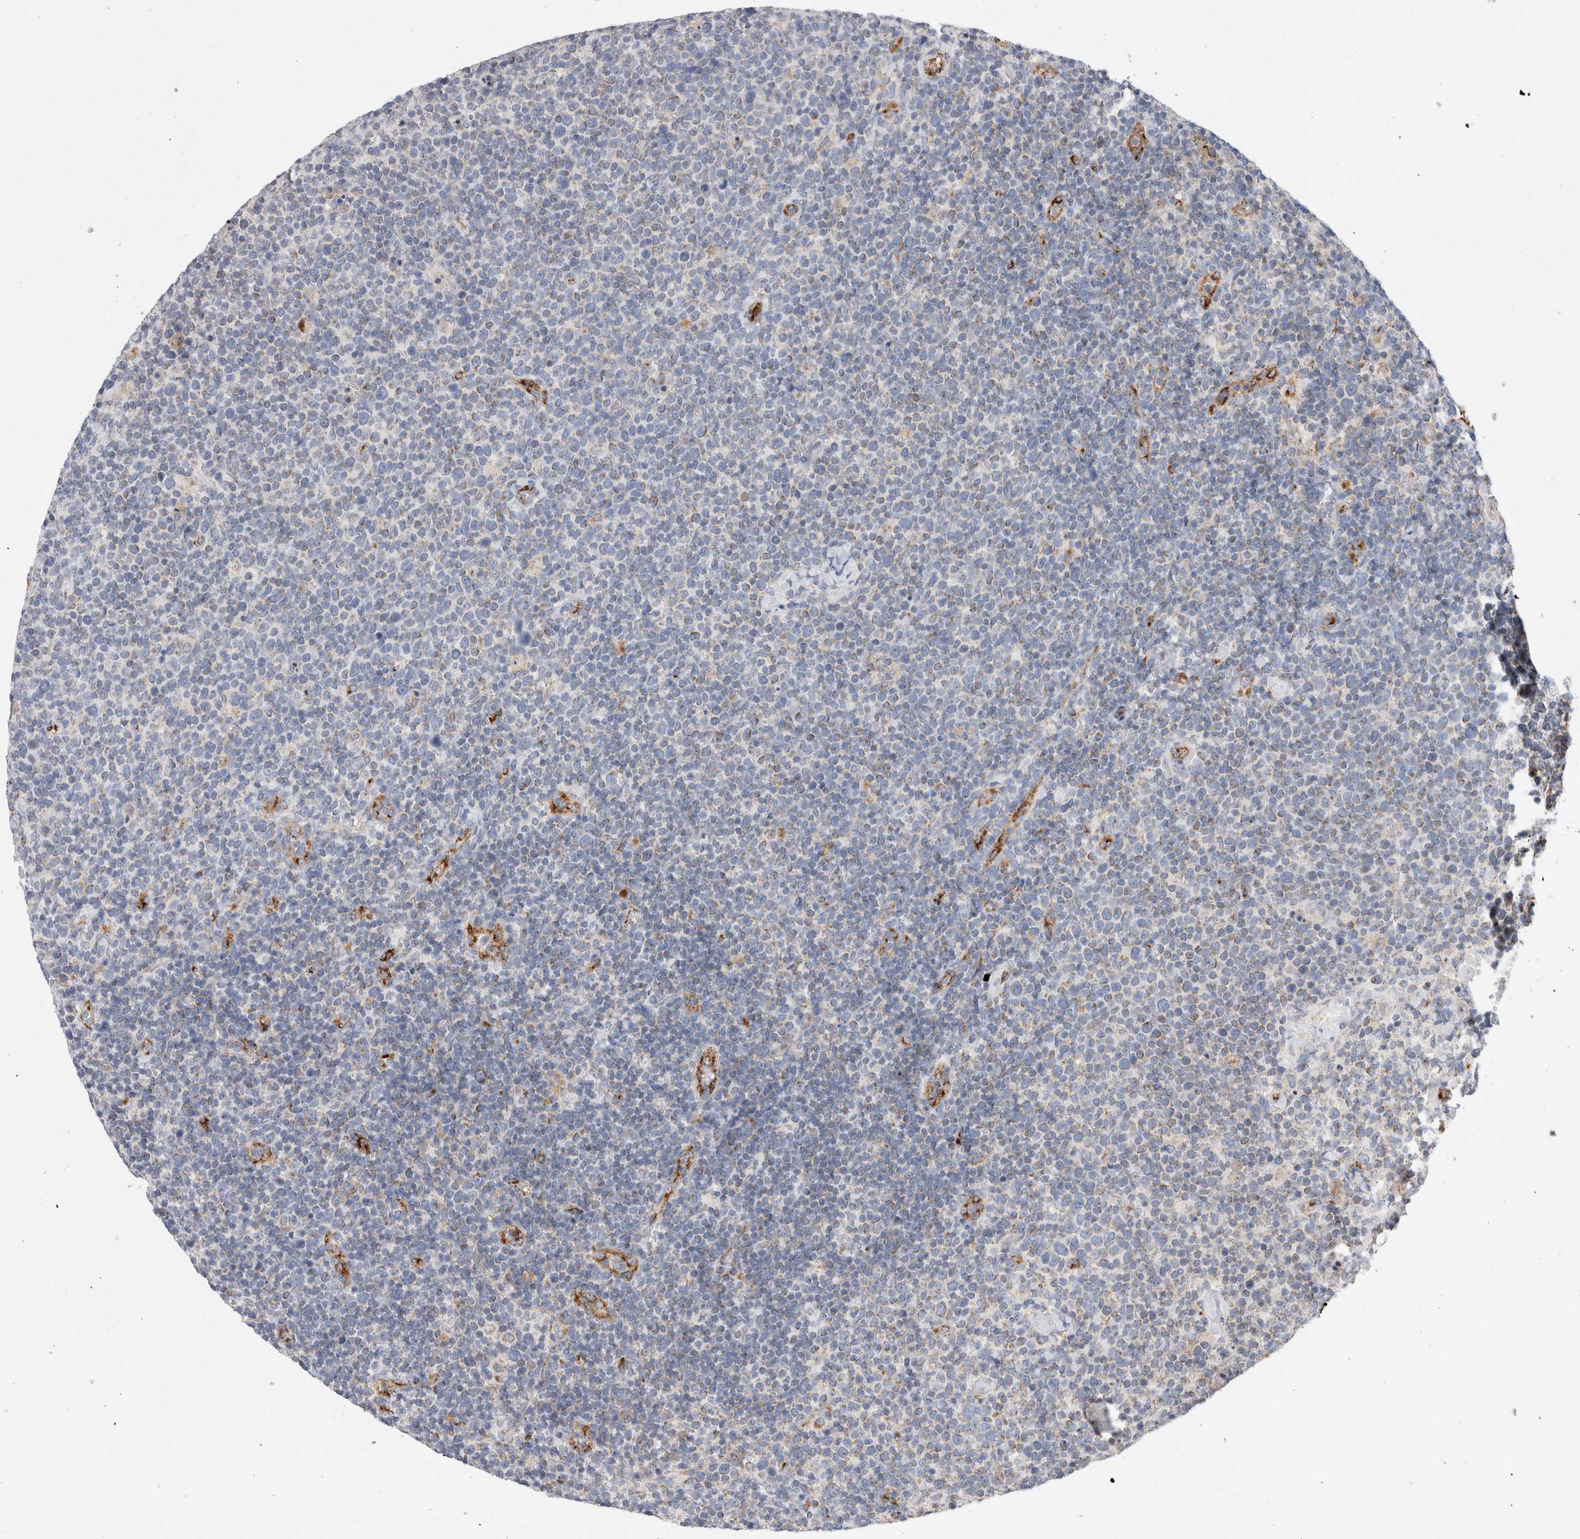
{"staining": {"intensity": "weak", "quantity": "25%-75%", "location": "cytoplasmic/membranous"}, "tissue": "lymphoma", "cell_type": "Tumor cells", "image_type": "cancer", "snomed": [{"axis": "morphology", "description": "Malignant lymphoma, non-Hodgkin's type, High grade"}, {"axis": "topography", "description": "Lymph node"}], "caption": "An image of human malignant lymphoma, non-Hodgkin's type (high-grade) stained for a protein displays weak cytoplasmic/membranous brown staining in tumor cells.", "gene": "IARS2", "patient": {"sex": "male", "age": 61}}